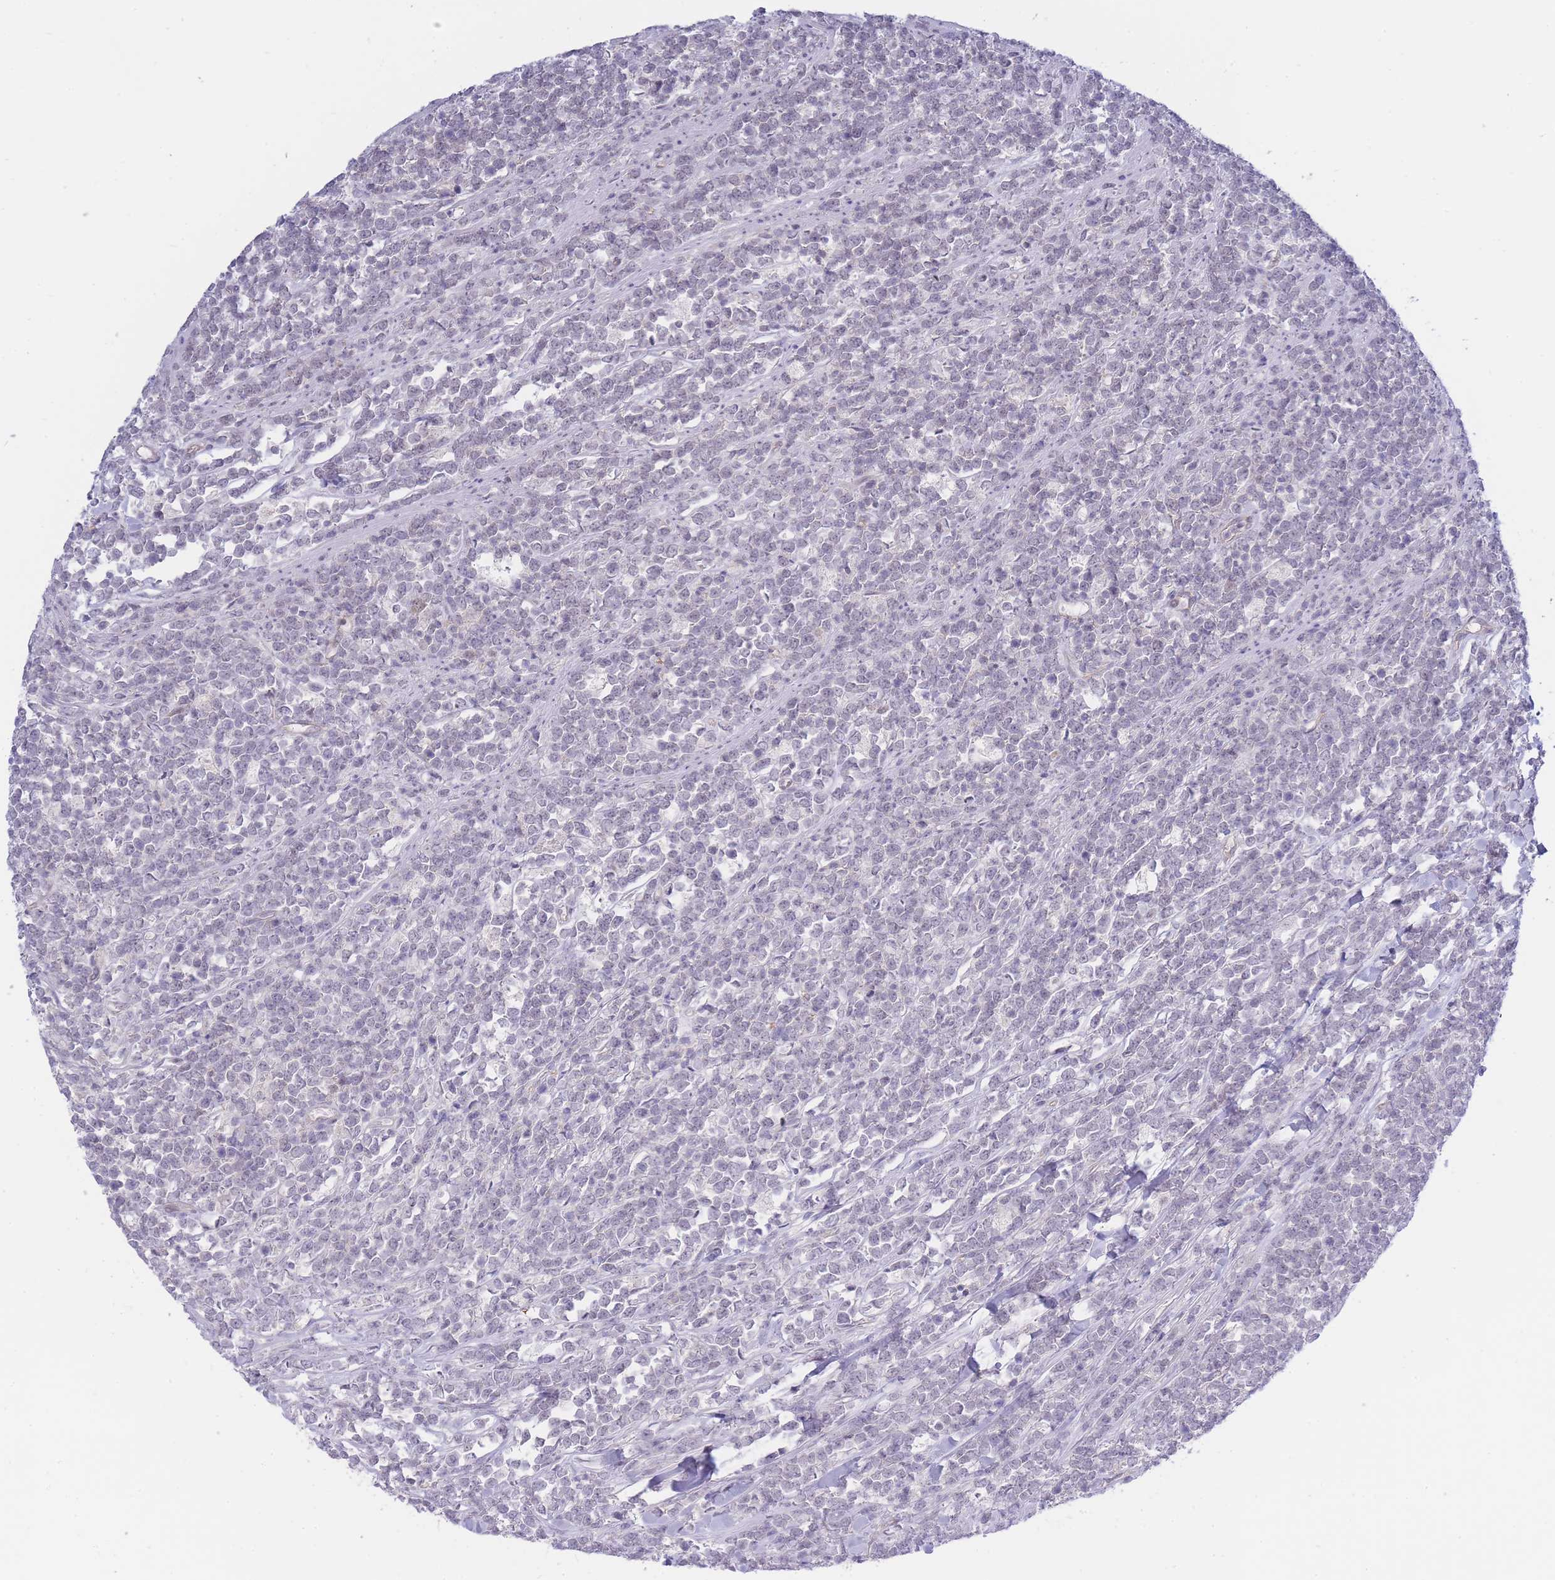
{"staining": {"intensity": "negative", "quantity": "none", "location": "none"}, "tissue": "lymphoma", "cell_type": "Tumor cells", "image_type": "cancer", "snomed": [{"axis": "morphology", "description": "Malignant lymphoma, non-Hodgkin's type, High grade"}, {"axis": "topography", "description": "Small intestine"}, {"axis": "topography", "description": "Colon"}], "caption": "Human lymphoma stained for a protein using IHC reveals no staining in tumor cells.", "gene": "C19orf25", "patient": {"sex": "male", "age": 8}}